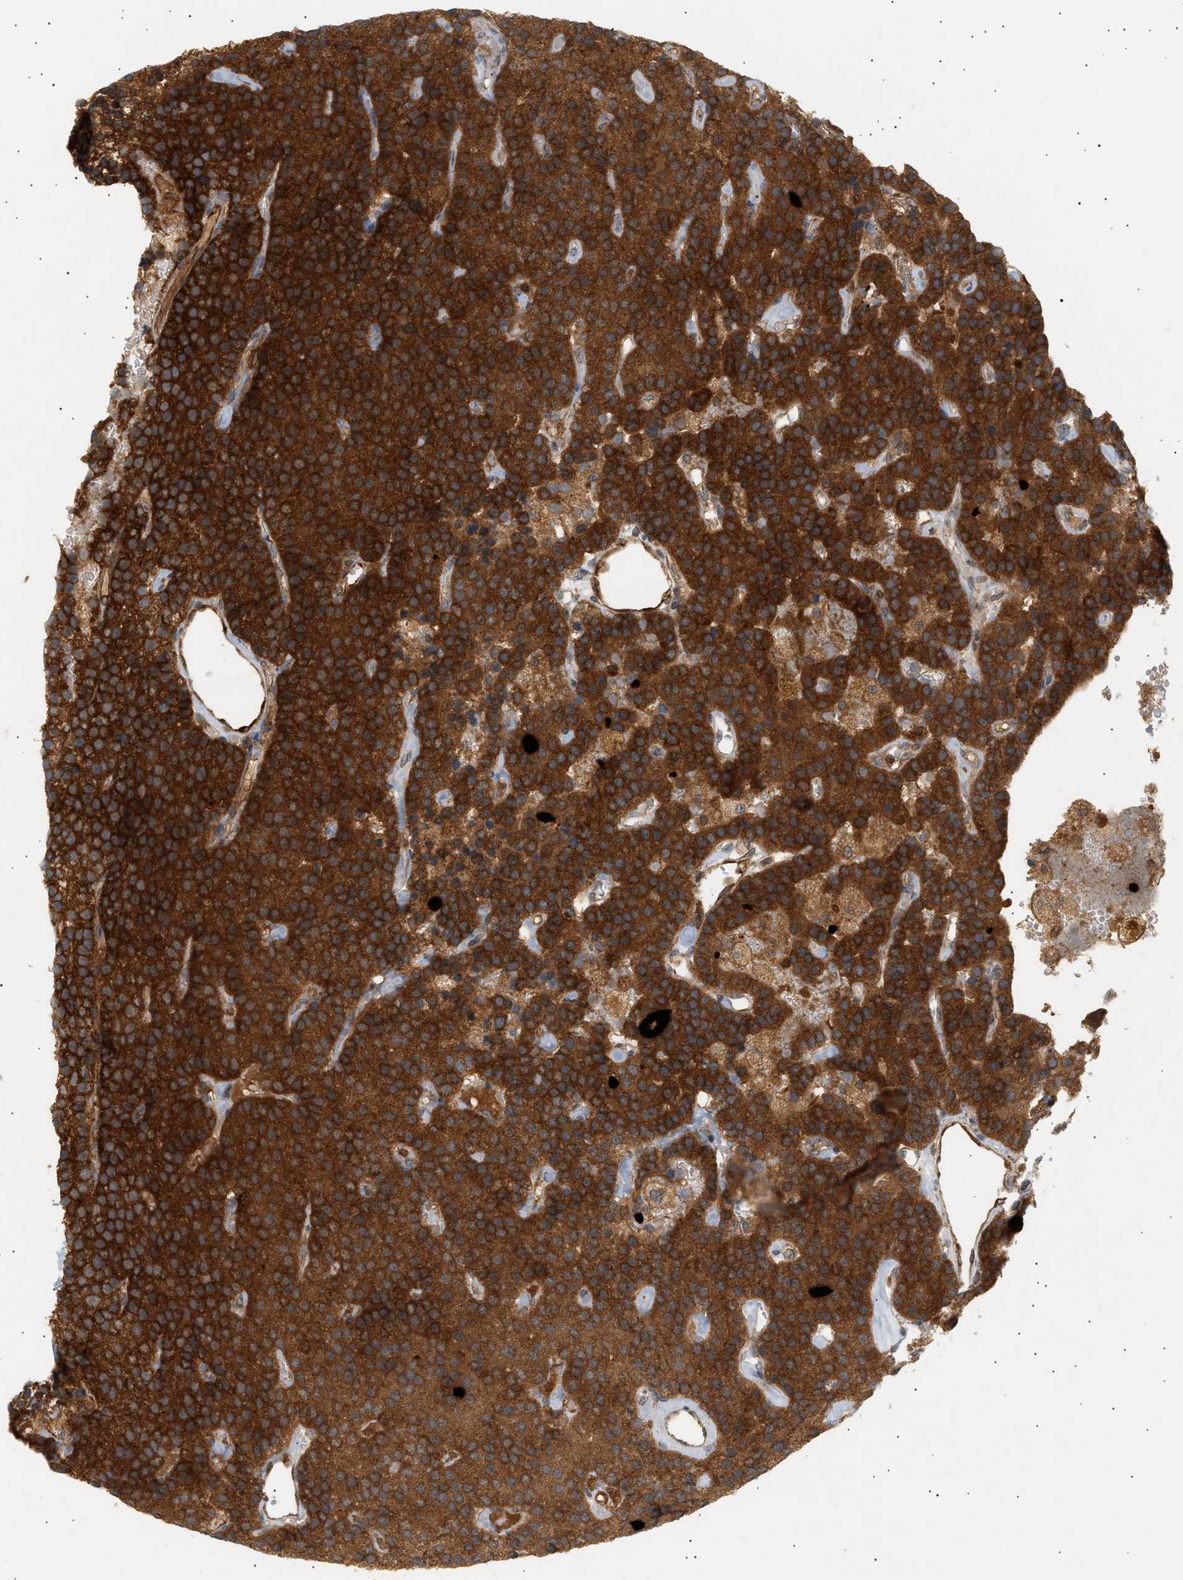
{"staining": {"intensity": "strong", "quantity": ">75%", "location": "cytoplasmic/membranous"}, "tissue": "parathyroid gland", "cell_type": "Glandular cells", "image_type": "normal", "snomed": [{"axis": "morphology", "description": "Normal tissue, NOS"}, {"axis": "morphology", "description": "Adenoma, NOS"}, {"axis": "topography", "description": "Parathyroid gland"}], "caption": "Unremarkable parathyroid gland shows strong cytoplasmic/membranous staining in about >75% of glandular cells.", "gene": "SHC1", "patient": {"sex": "female", "age": 86}}